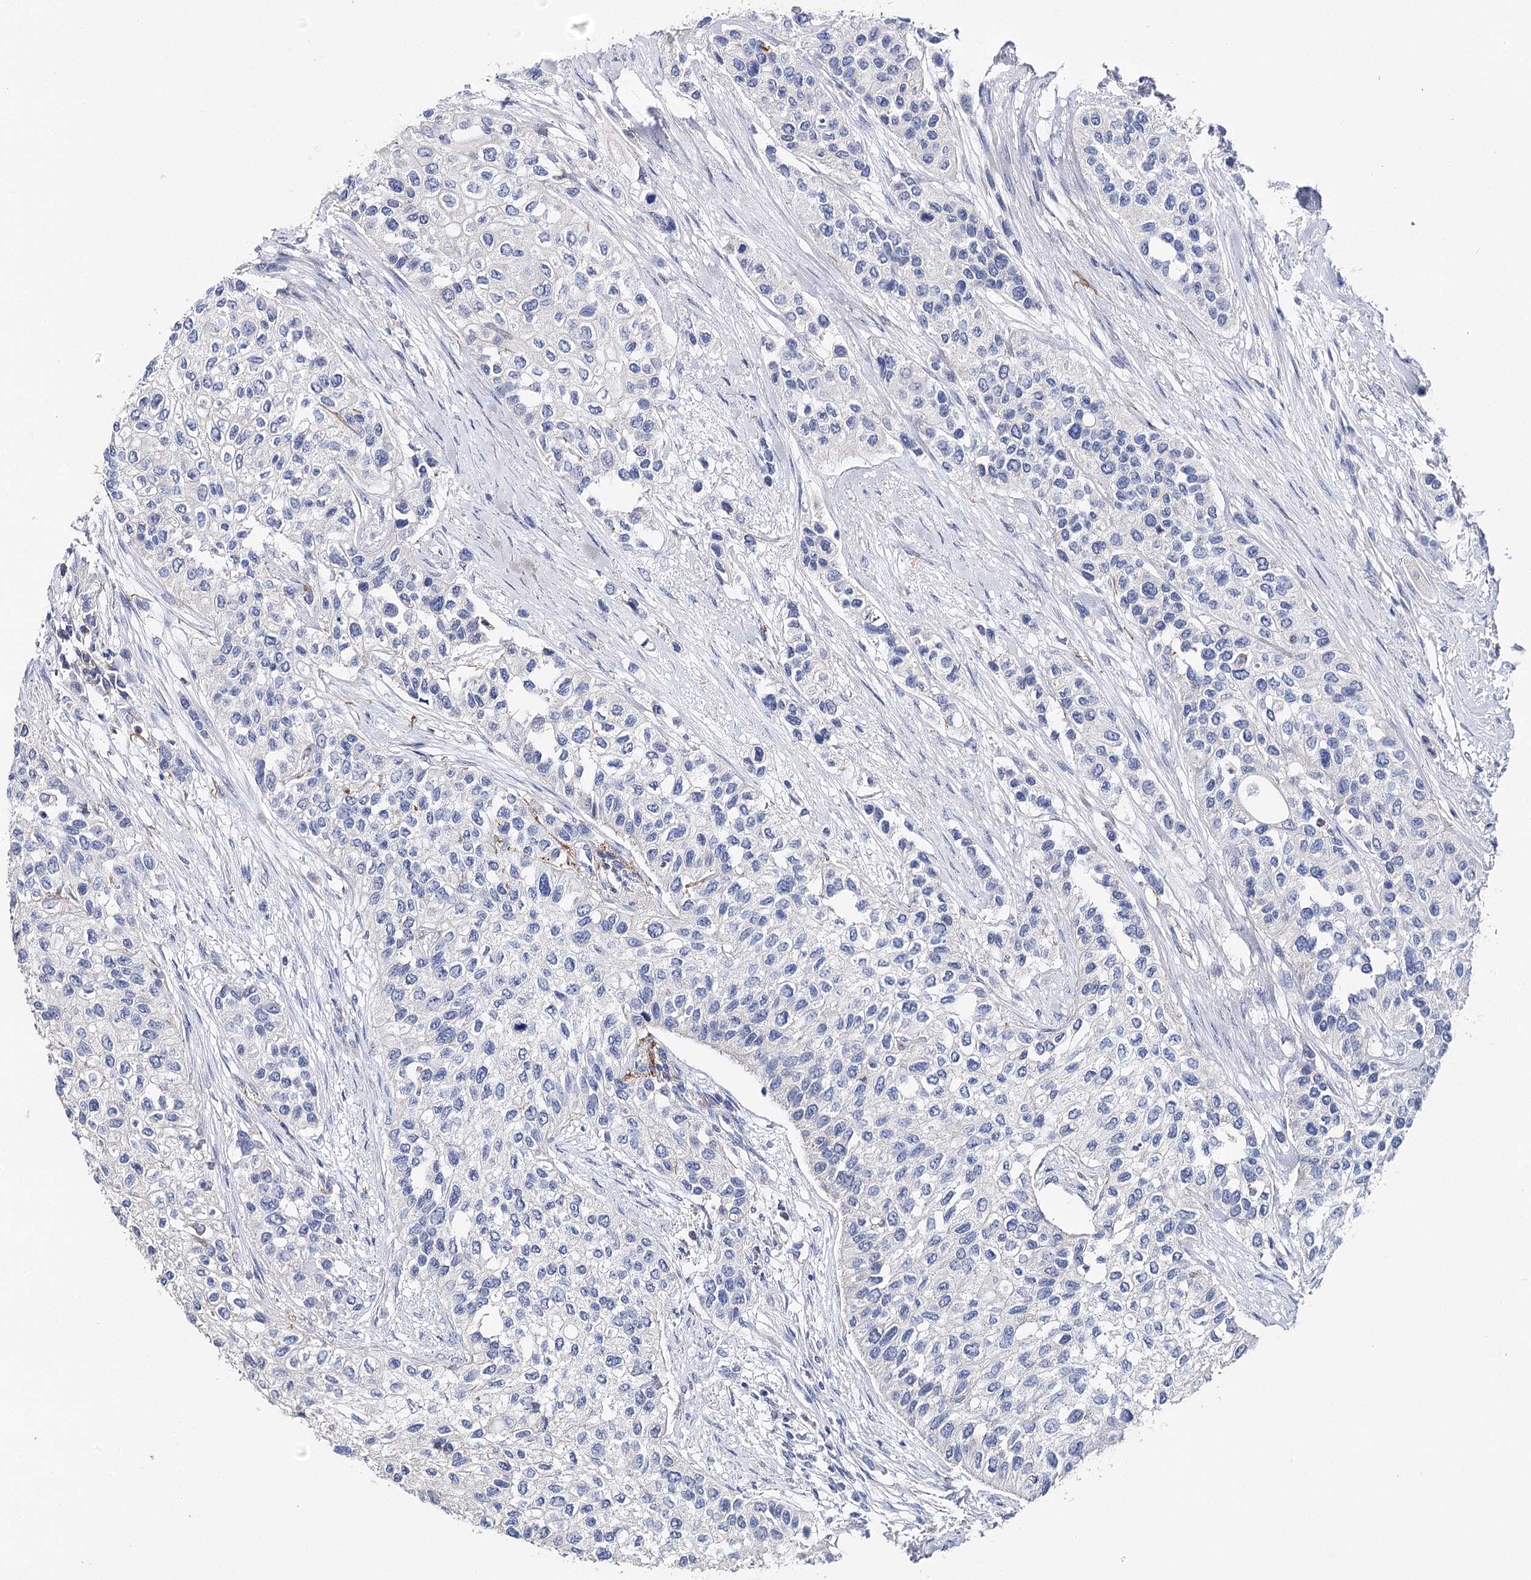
{"staining": {"intensity": "negative", "quantity": "none", "location": "none"}, "tissue": "urothelial cancer", "cell_type": "Tumor cells", "image_type": "cancer", "snomed": [{"axis": "morphology", "description": "Normal tissue, NOS"}, {"axis": "morphology", "description": "Urothelial carcinoma, High grade"}, {"axis": "topography", "description": "Vascular tissue"}, {"axis": "topography", "description": "Urinary bladder"}], "caption": "High power microscopy photomicrograph of an immunohistochemistry (IHC) image of high-grade urothelial carcinoma, revealing no significant expression in tumor cells.", "gene": "EPYC", "patient": {"sex": "female", "age": 56}}